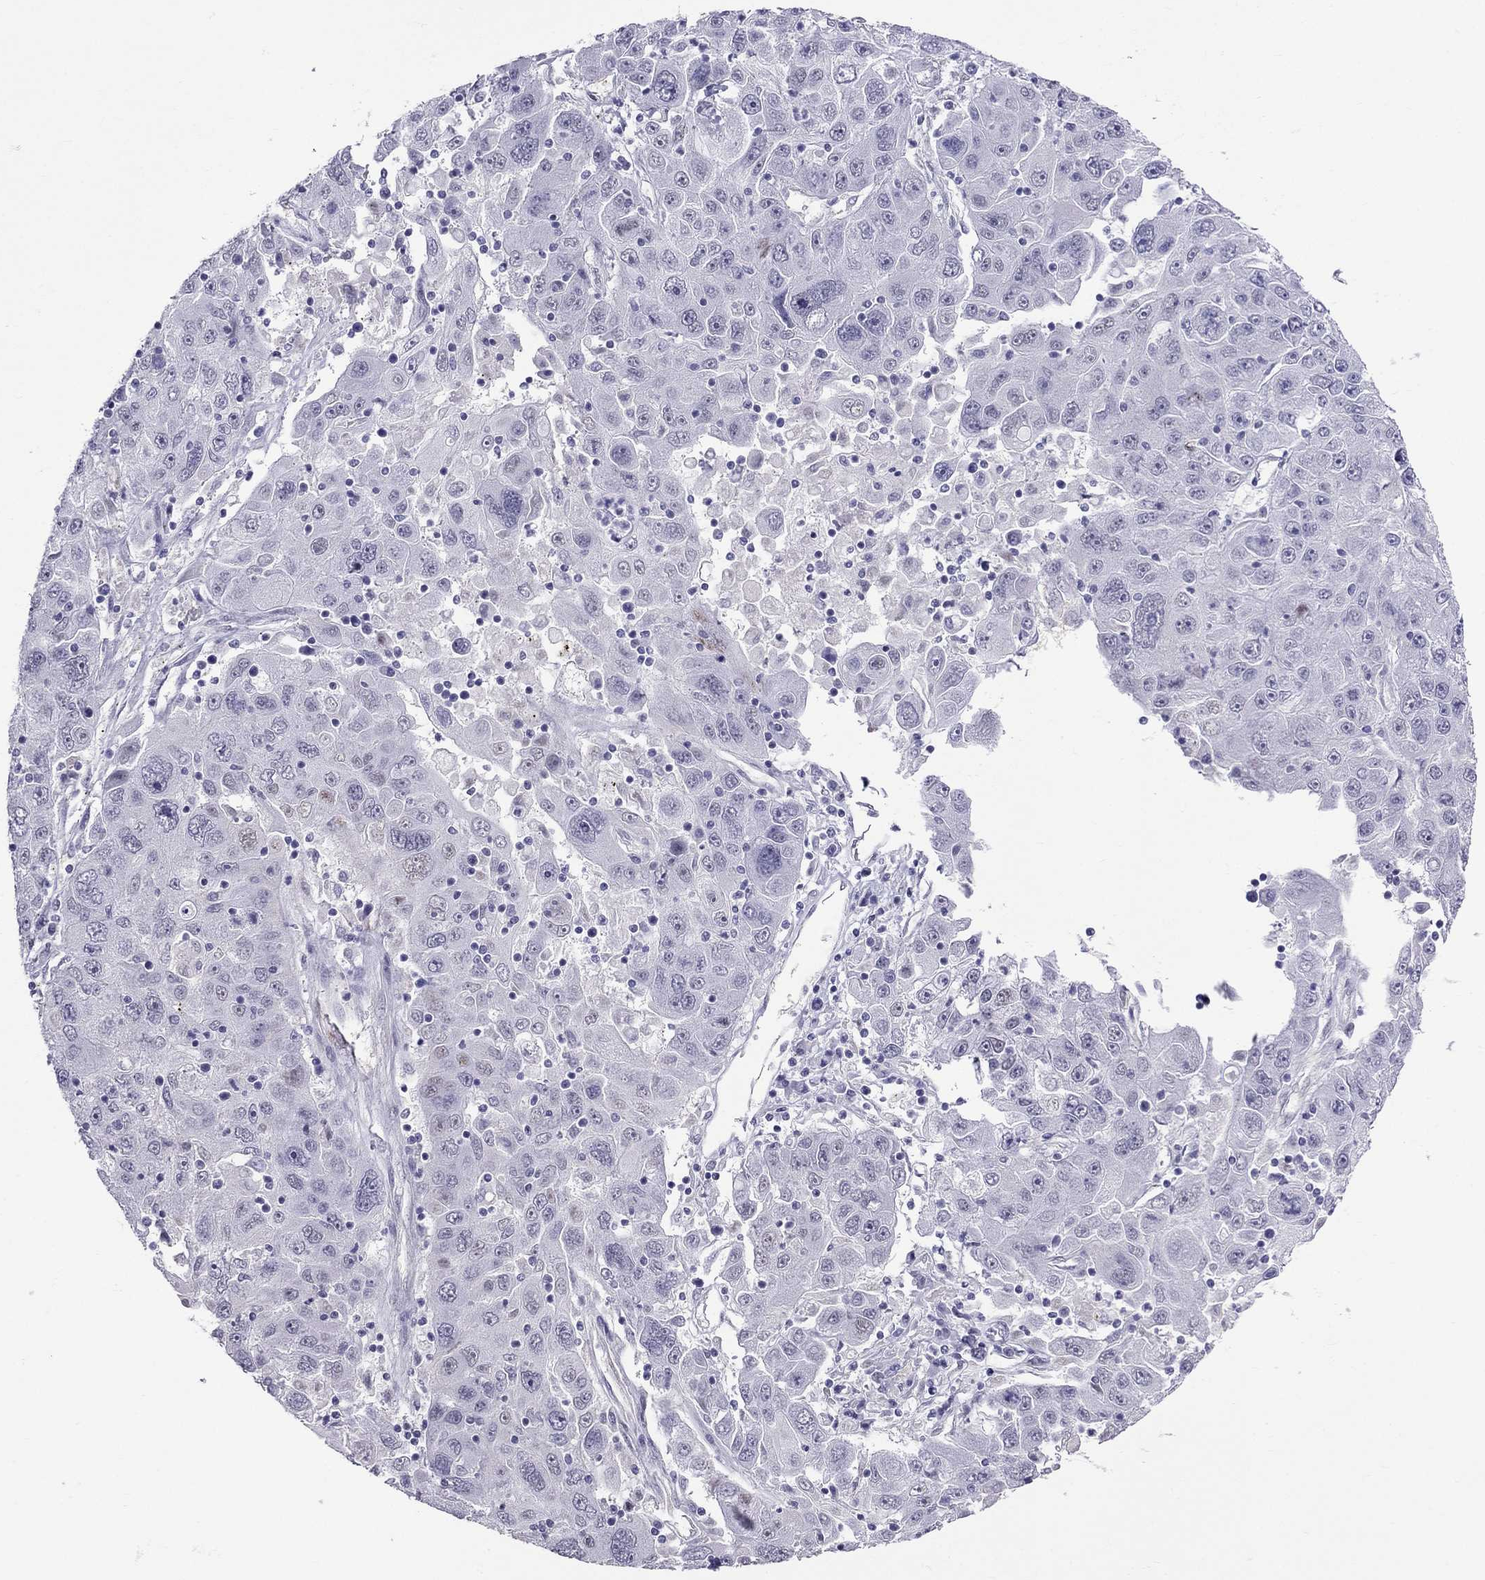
{"staining": {"intensity": "negative", "quantity": "none", "location": "none"}, "tissue": "stomach cancer", "cell_type": "Tumor cells", "image_type": "cancer", "snomed": [{"axis": "morphology", "description": "Adenocarcinoma, NOS"}, {"axis": "topography", "description": "Stomach"}], "caption": "Tumor cells are negative for brown protein staining in stomach cancer (adenocarcinoma).", "gene": "MGP", "patient": {"sex": "male", "age": 56}}